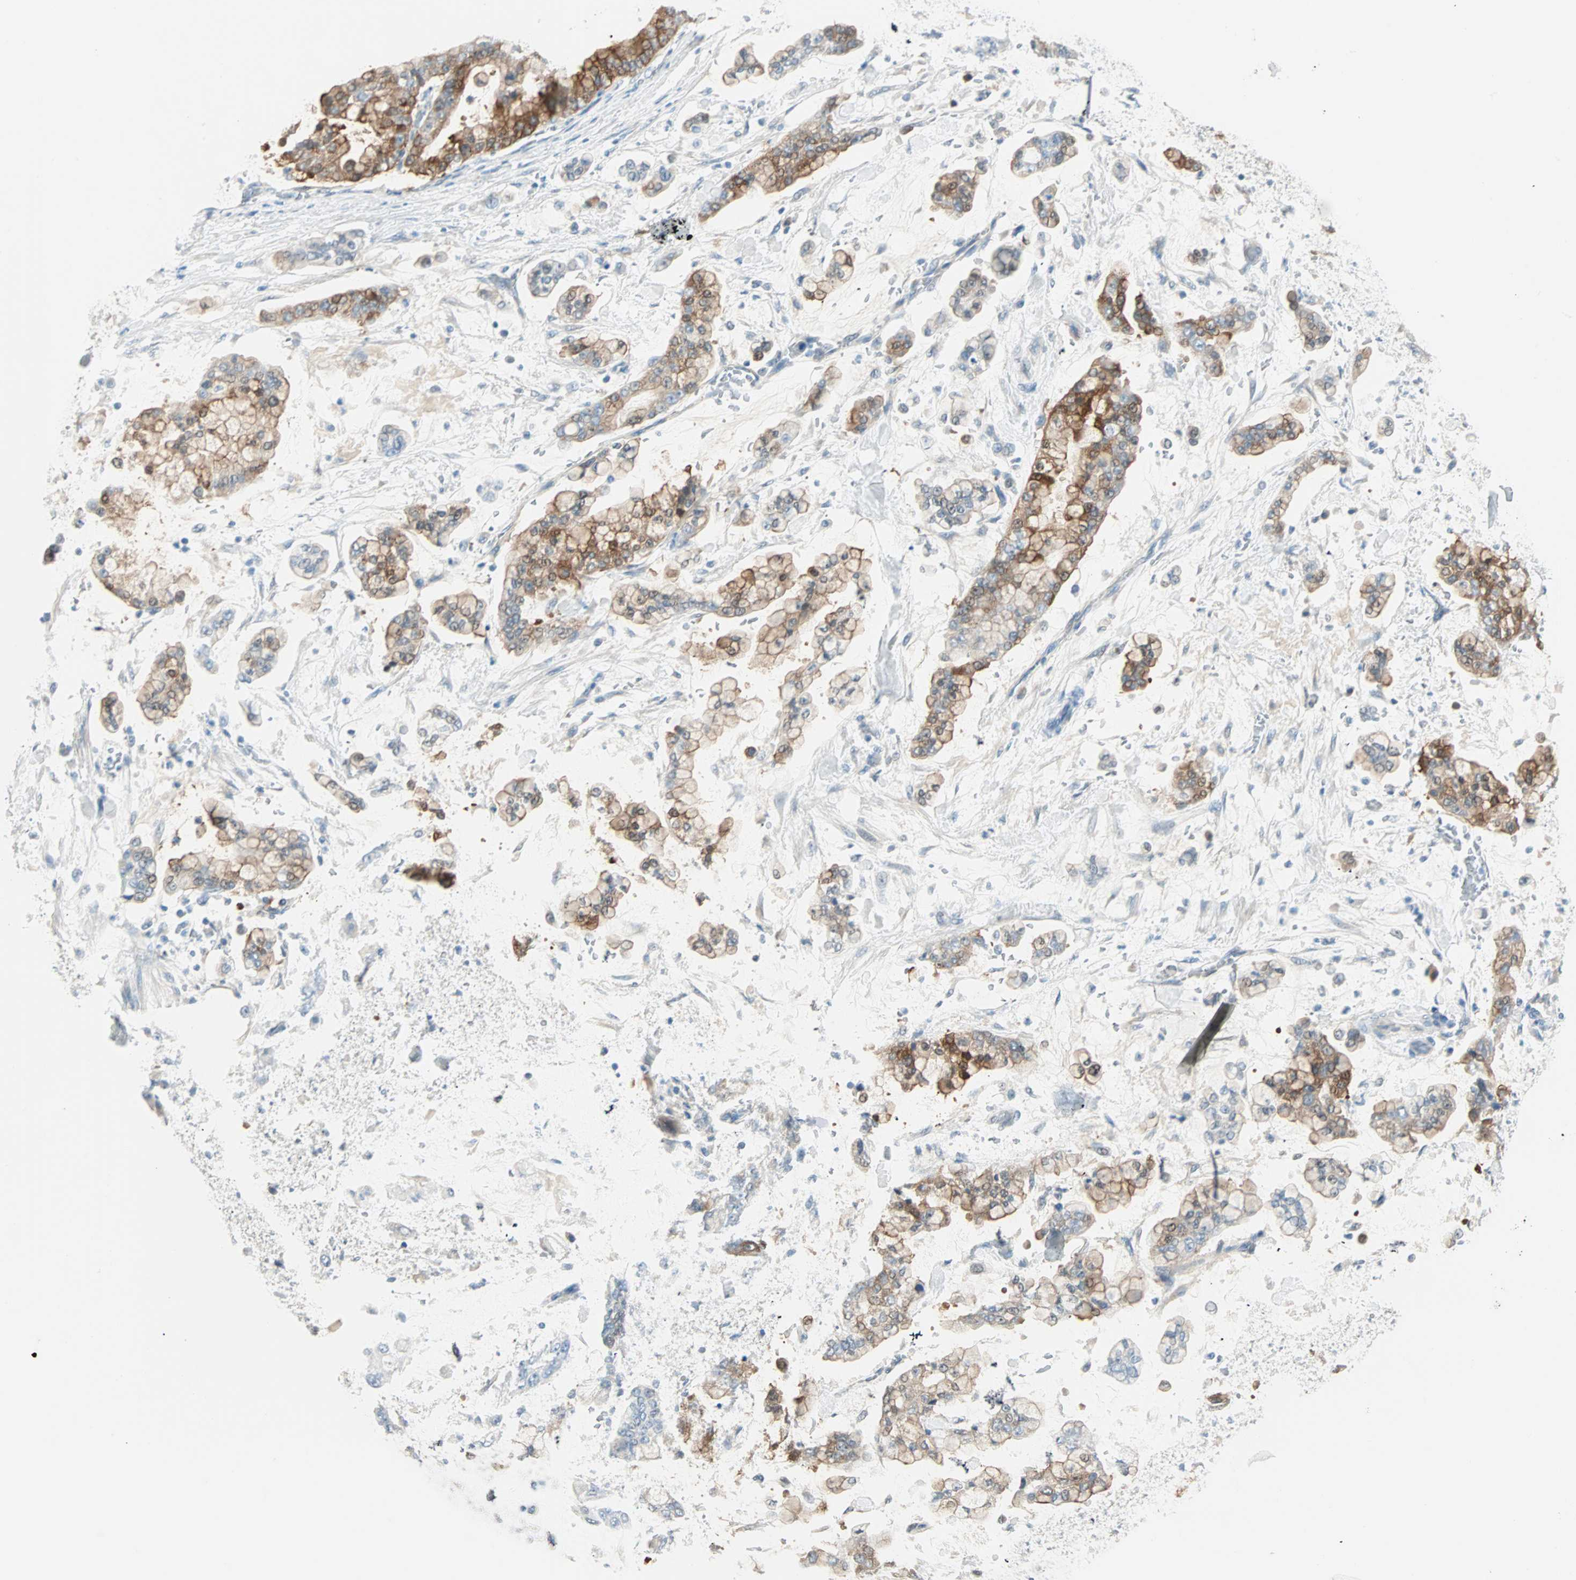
{"staining": {"intensity": "strong", "quantity": "25%-75%", "location": "cytoplasmic/membranous"}, "tissue": "stomach cancer", "cell_type": "Tumor cells", "image_type": "cancer", "snomed": [{"axis": "morphology", "description": "Normal tissue, NOS"}, {"axis": "morphology", "description": "Adenocarcinoma, NOS"}, {"axis": "topography", "description": "Stomach, upper"}, {"axis": "topography", "description": "Stomach"}], "caption": "Stomach cancer stained with a protein marker reveals strong staining in tumor cells.", "gene": "ATF6", "patient": {"sex": "male", "age": 76}}